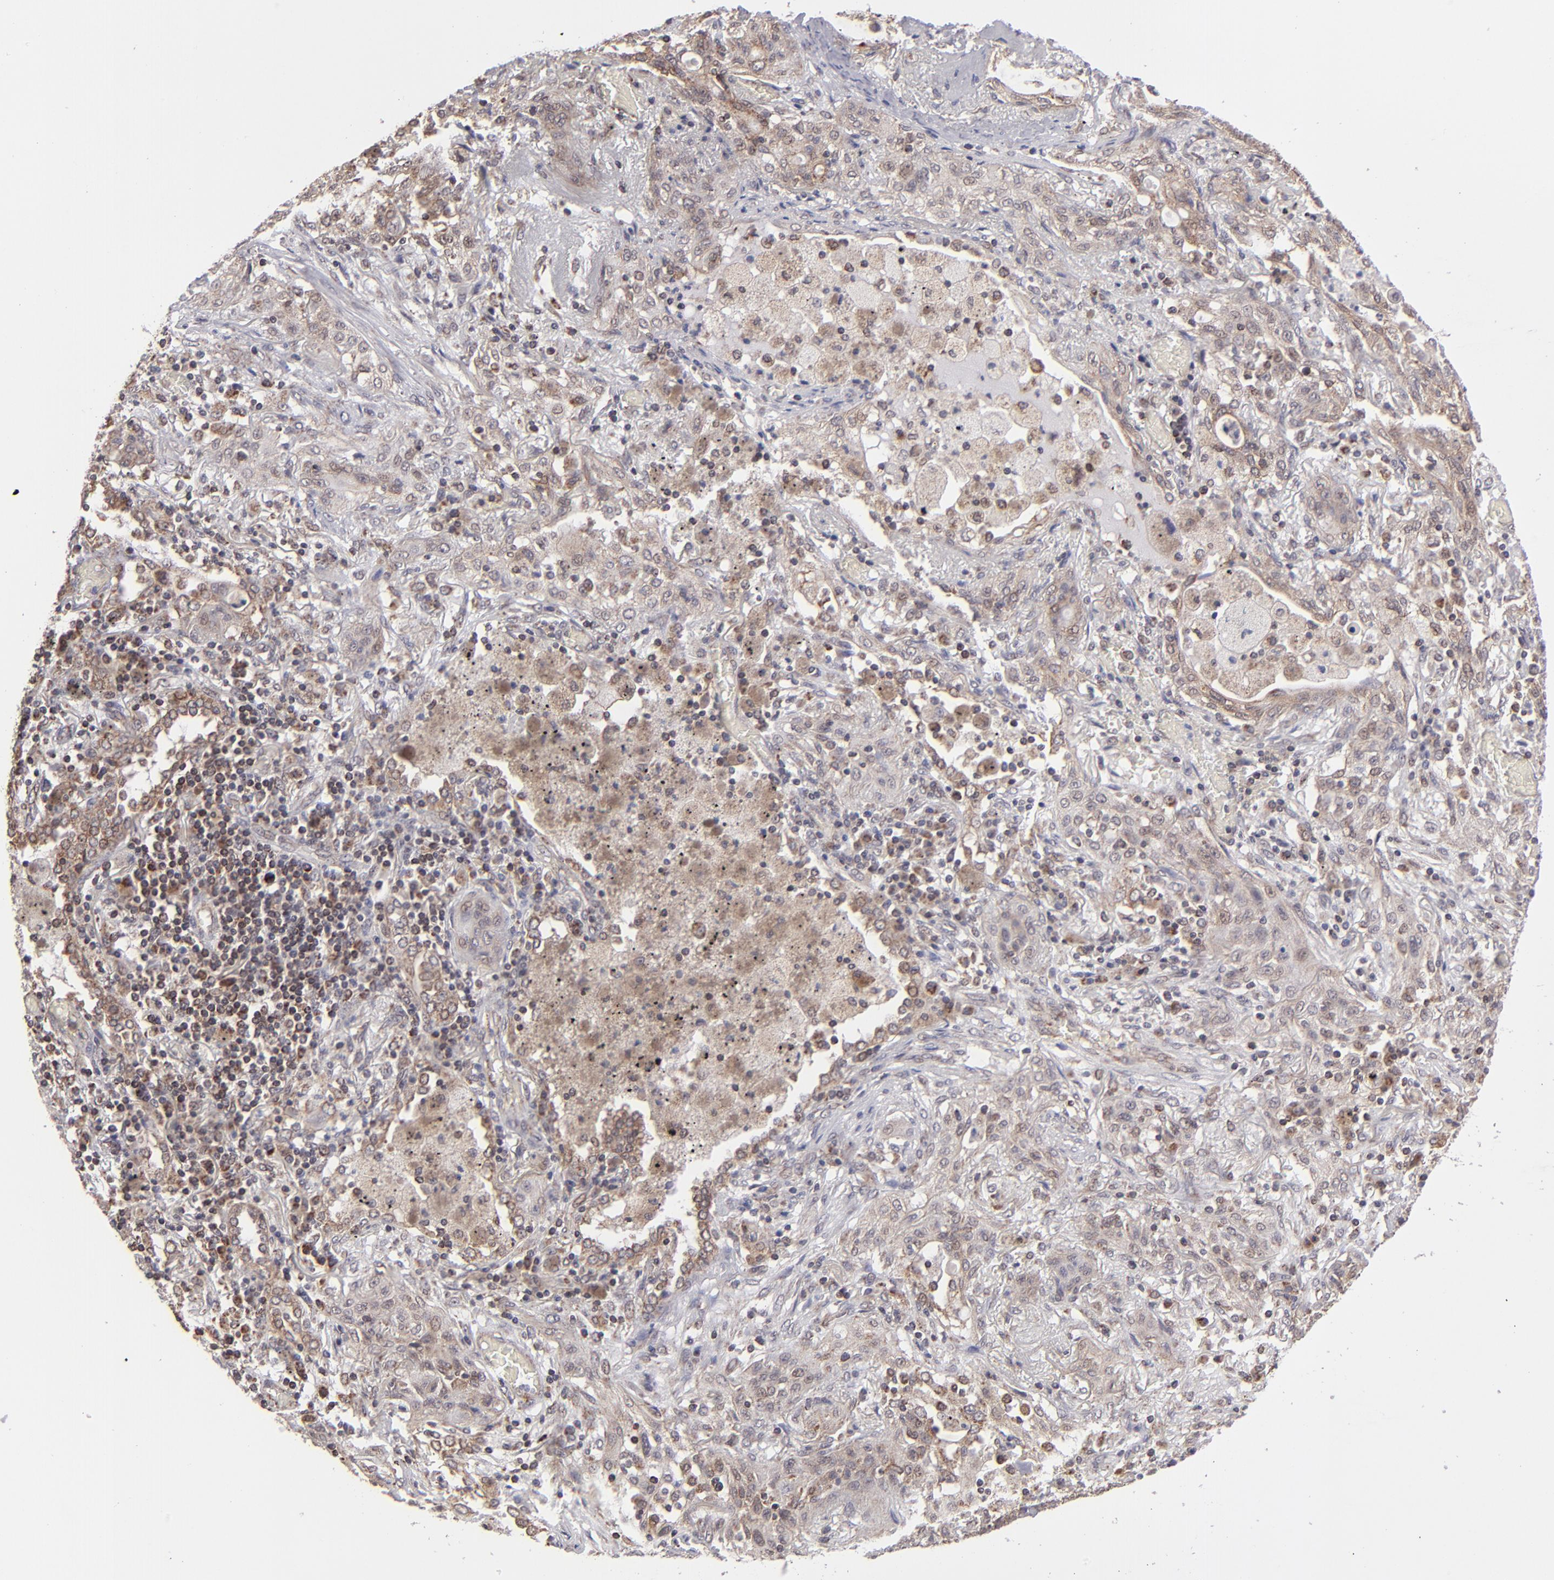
{"staining": {"intensity": "weak", "quantity": "25%-75%", "location": "cytoplasmic/membranous,nuclear"}, "tissue": "lung cancer", "cell_type": "Tumor cells", "image_type": "cancer", "snomed": [{"axis": "morphology", "description": "Squamous cell carcinoma, NOS"}, {"axis": "topography", "description": "Lung"}], "caption": "Squamous cell carcinoma (lung) tissue displays weak cytoplasmic/membranous and nuclear positivity in approximately 25%-75% of tumor cells", "gene": "SLC15A1", "patient": {"sex": "female", "age": 47}}